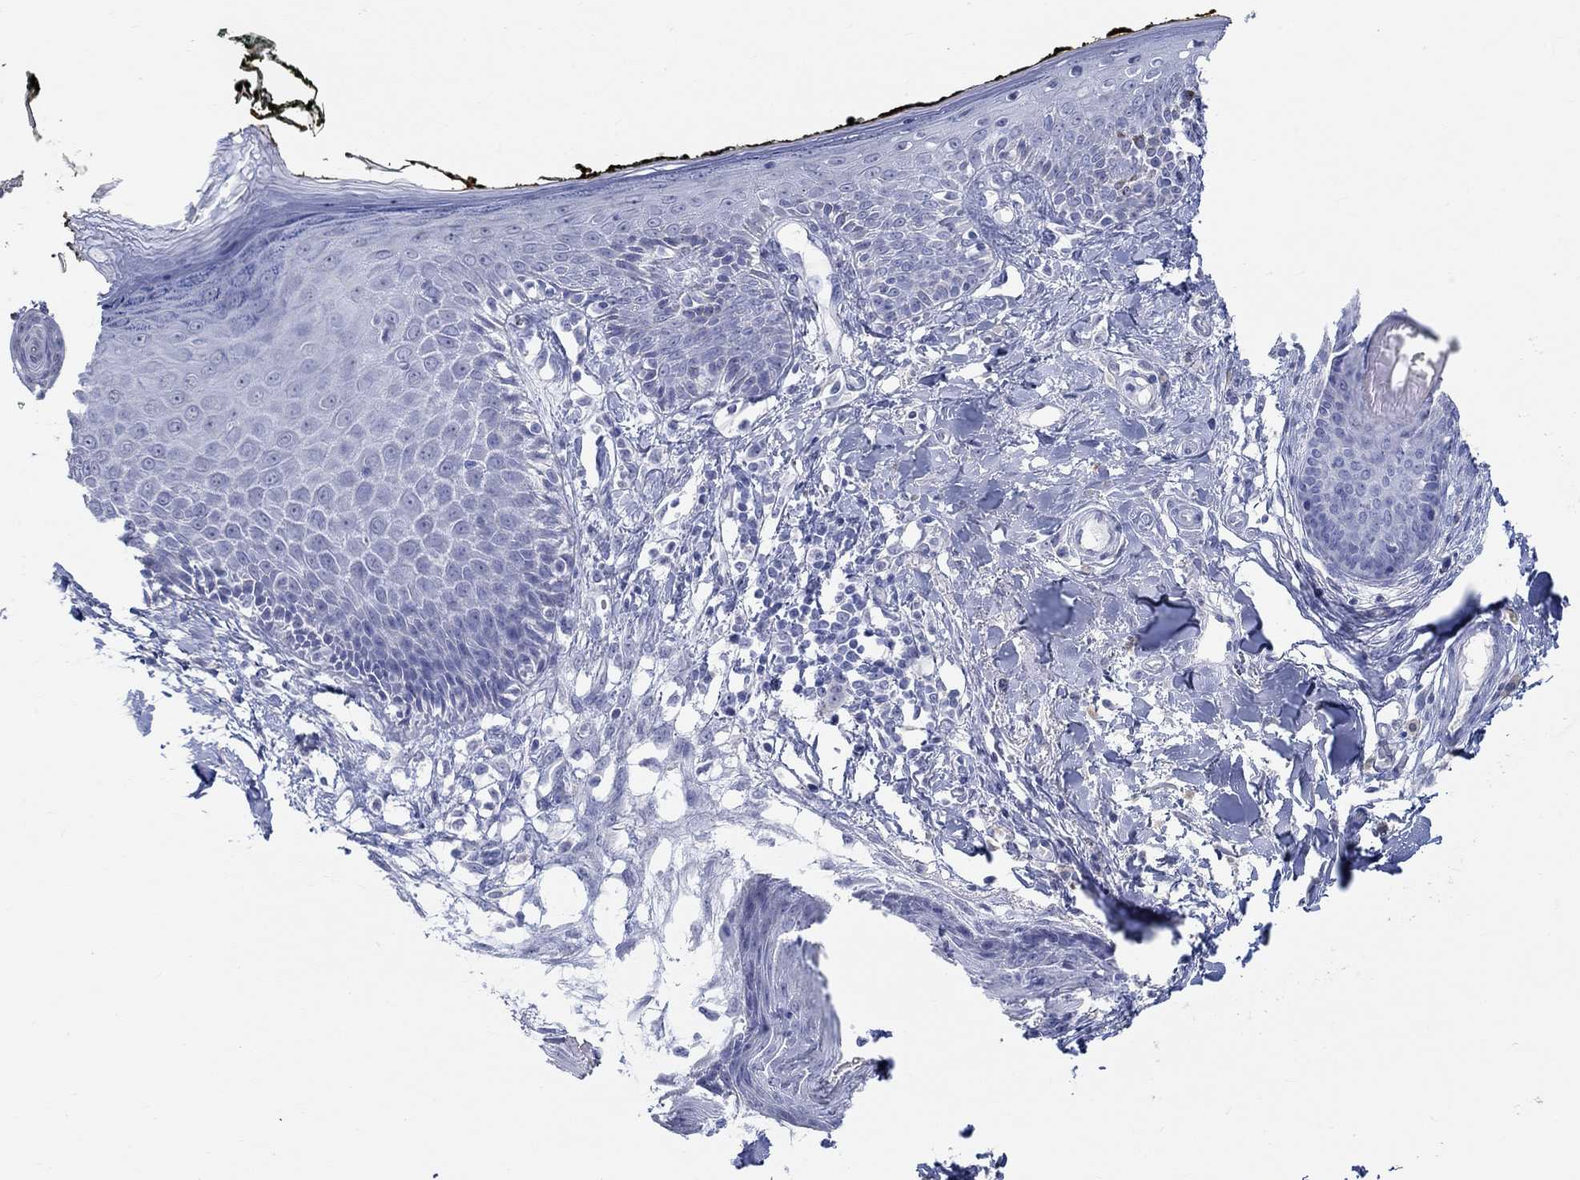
{"staining": {"intensity": "negative", "quantity": "none", "location": "none"}, "tissue": "skin", "cell_type": "Fibroblasts", "image_type": "normal", "snomed": [{"axis": "morphology", "description": "Normal tissue, NOS"}, {"axis": "topography", "description": "Skin"}], "caption": "An immunohistochemistry (IHC) image of unremarkable skin is shown. There is no staining in fibroblasts of skin.", "gene": "GRIA3", "patient": {"sex": "male", "age": 76}}